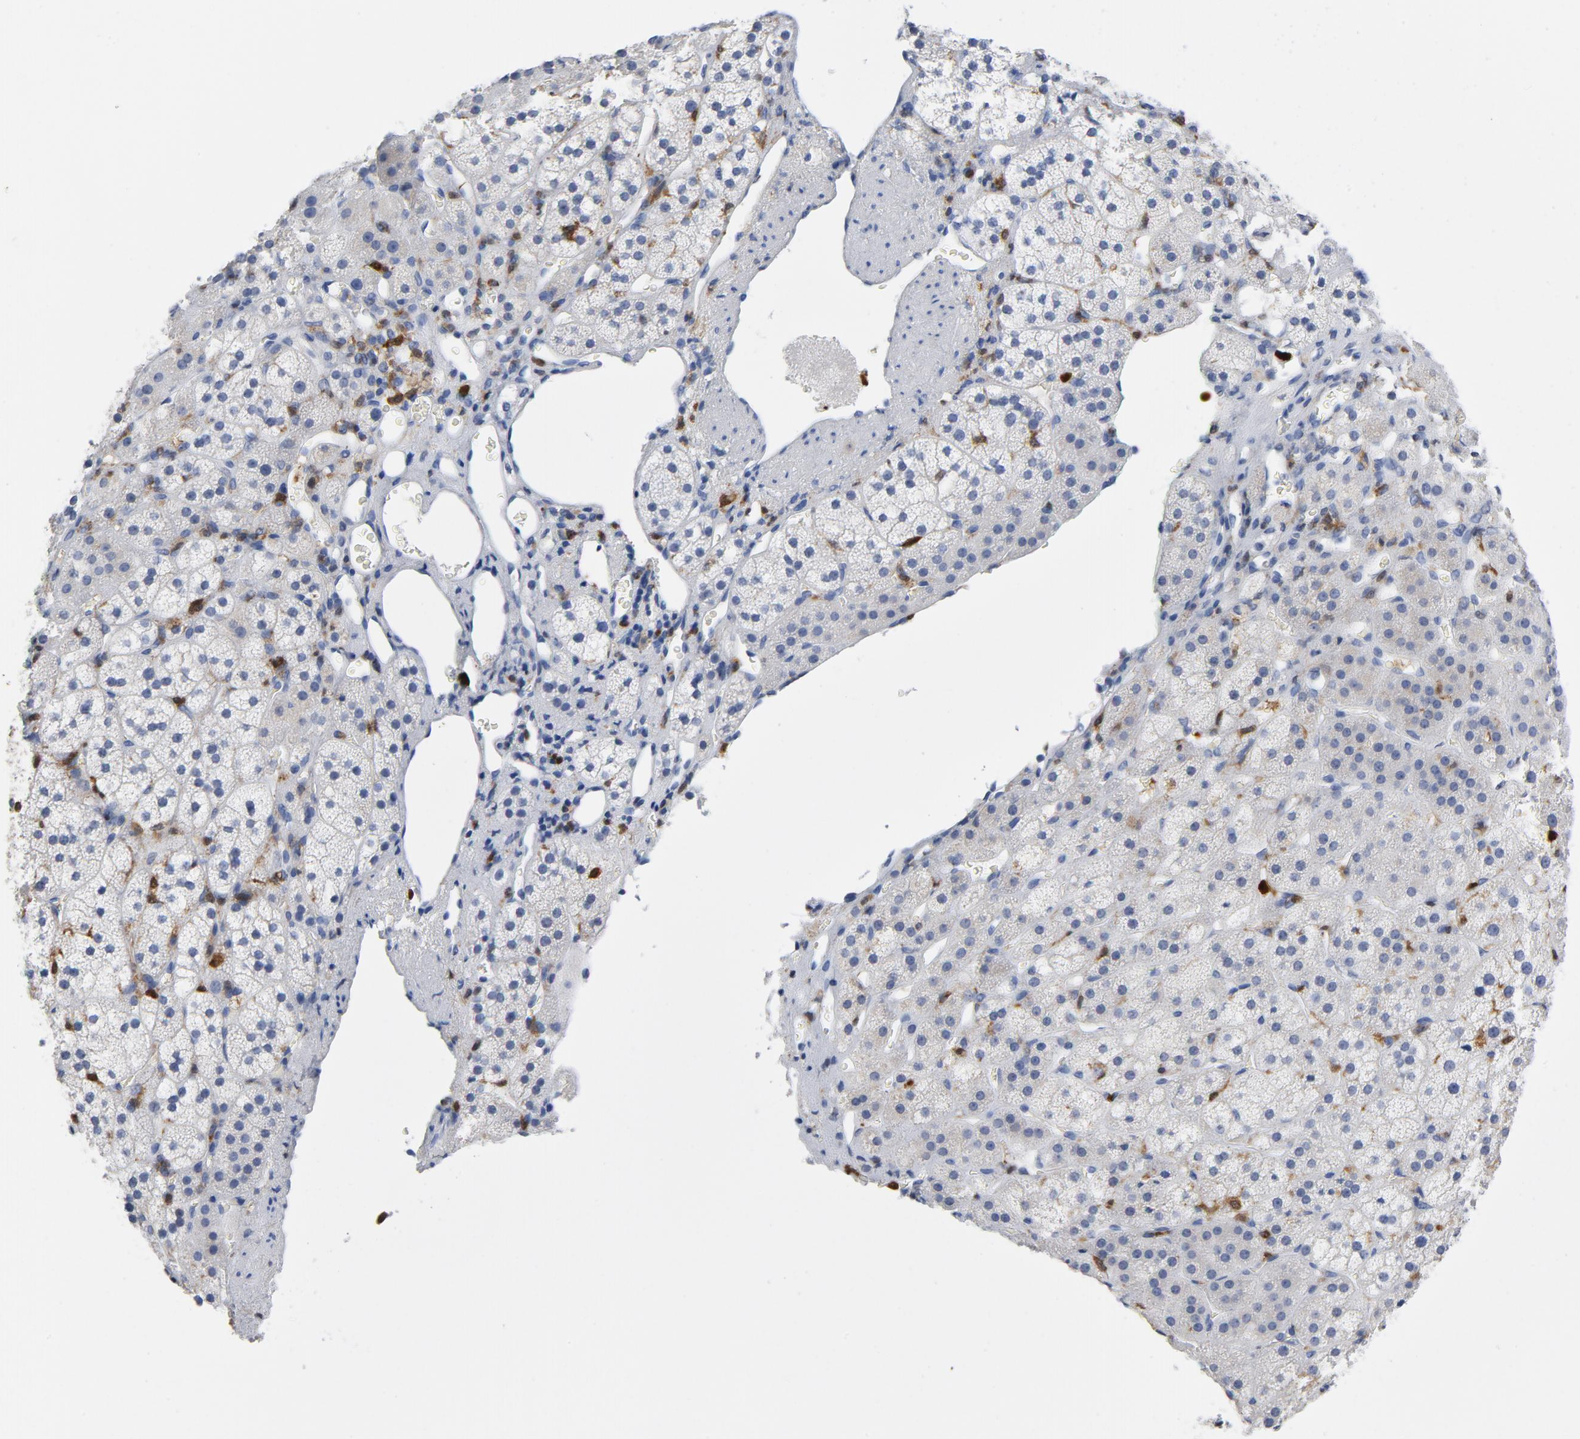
{"staining": {"intensity": "negative", "quantity": "none", "location": "none"}, "tissue": "adrenal gland", "cell_type": "Glandular cells", "image_type": "normal", "snomed": [{"axis": "morphology", "description": "Normal tissue, NOS"}, {"axis": "topography", "description": "Adrenal gland"}], "caption": "An IHC micrograph of unremarkable adrenal gland is shown. There is no staining in glandular cells of adrenal gland. (Stains: DAB immunohistochemistry (IHC) with hematoxylin counter stain, Microscopy: brightfield microscopy at high magnification).", "gene": "NCF1", "patient": {"sex": "female", "age": 44}}